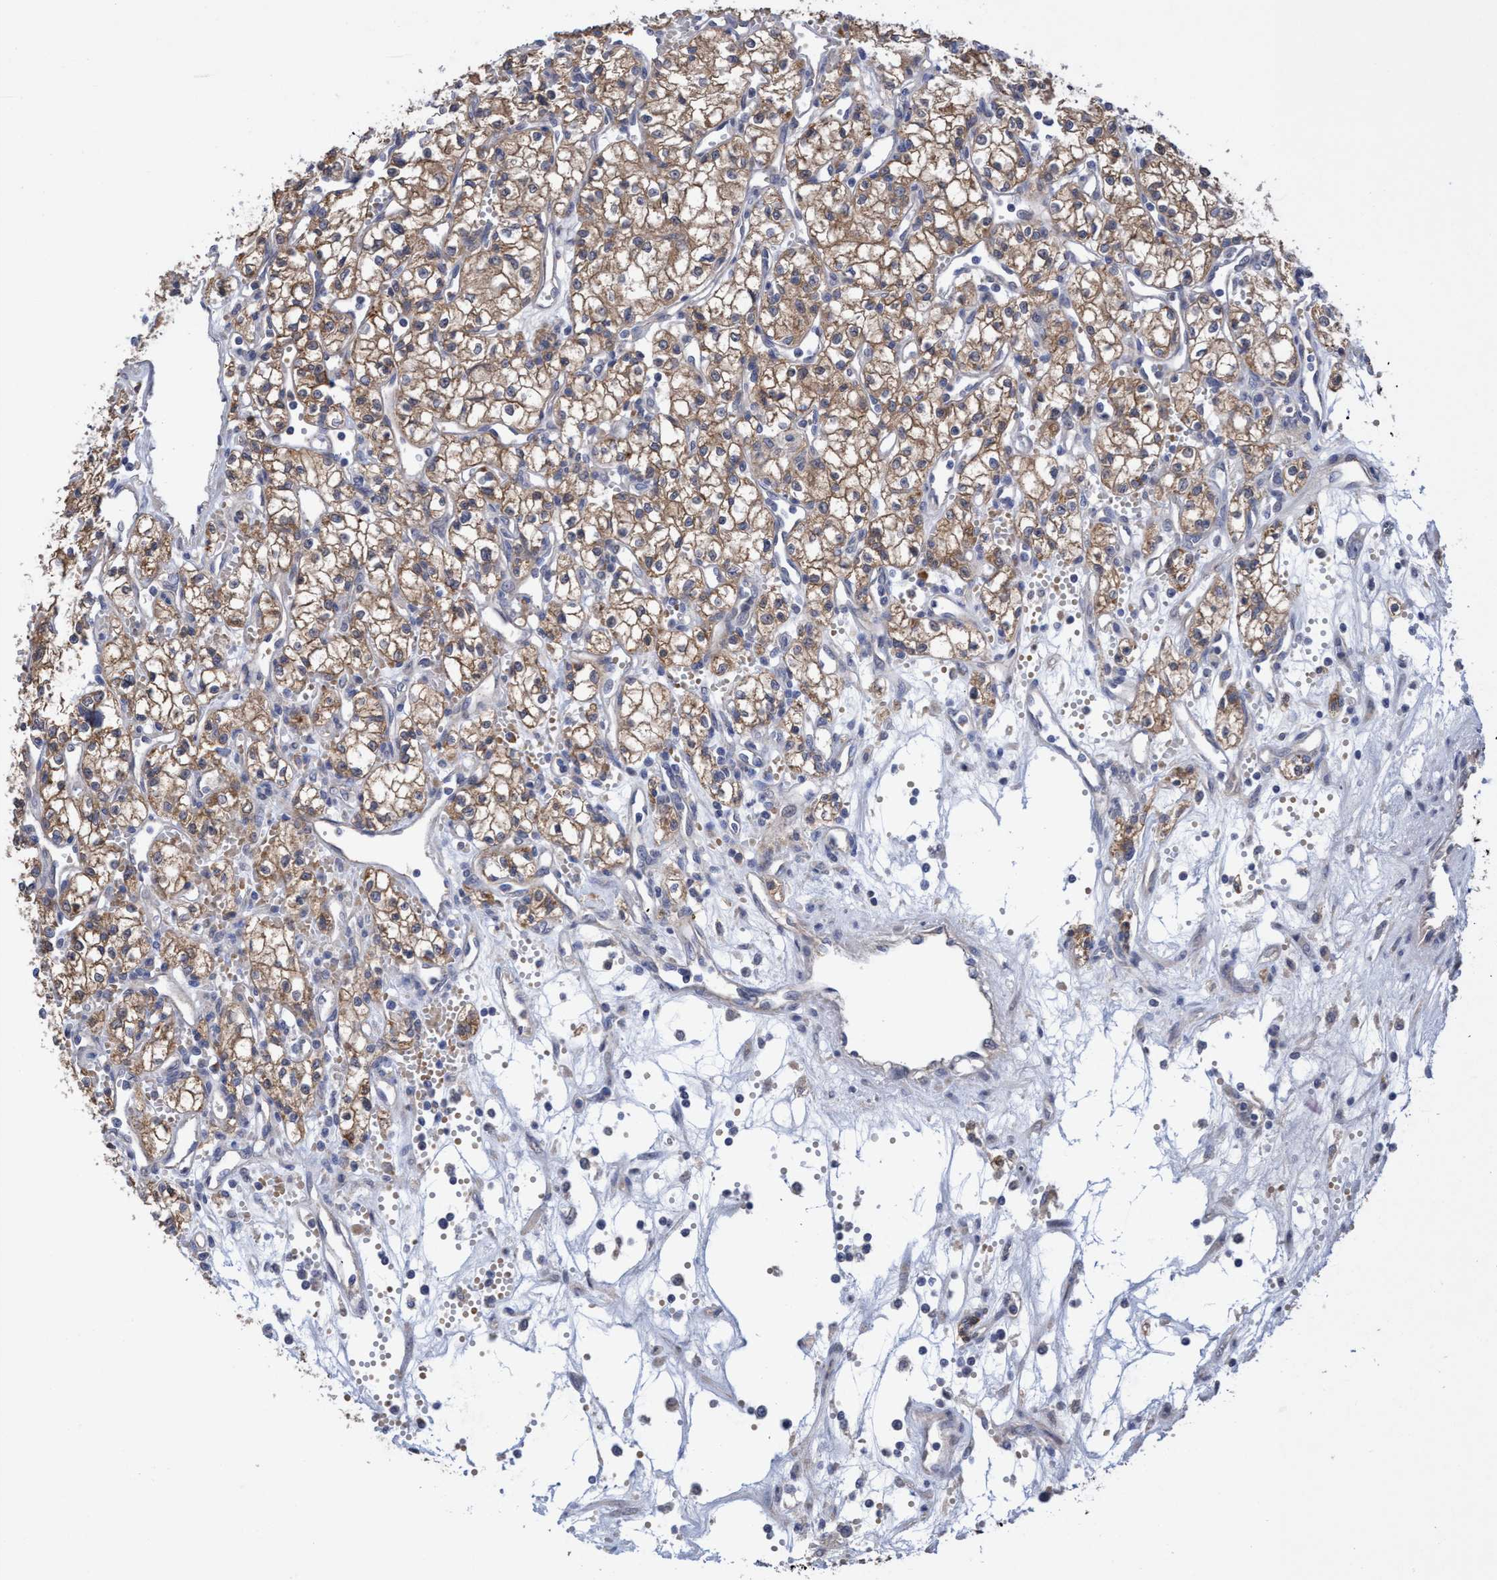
{"staining": {"intensity": "moderate", "quantity": ">75%", "location": "cytoplasmic/membranous"}, "tissue": "renal cancer", "cell_type": "Tumor cells", "image_type": "cancer", "snomed": [{"axis": "morphology", "description": "Adenocarcinoma, NOS"}, {"axis": "topography", "description": "Kidney"}], "caption": "DAB immunohistochemical staining of human renal adenocarcinoma demonstrates moderate cytoplasmic/membranous protein staining in approximately >75% of tumor cells. The staining was performed using DAB (3,3'-diaminobenzidine), with brown indicating positive protein expression. Nuclei are stained blue with hematoxylin.", "gene": "SEMA4D", "patient": {"sex": "male", "age": 59}}